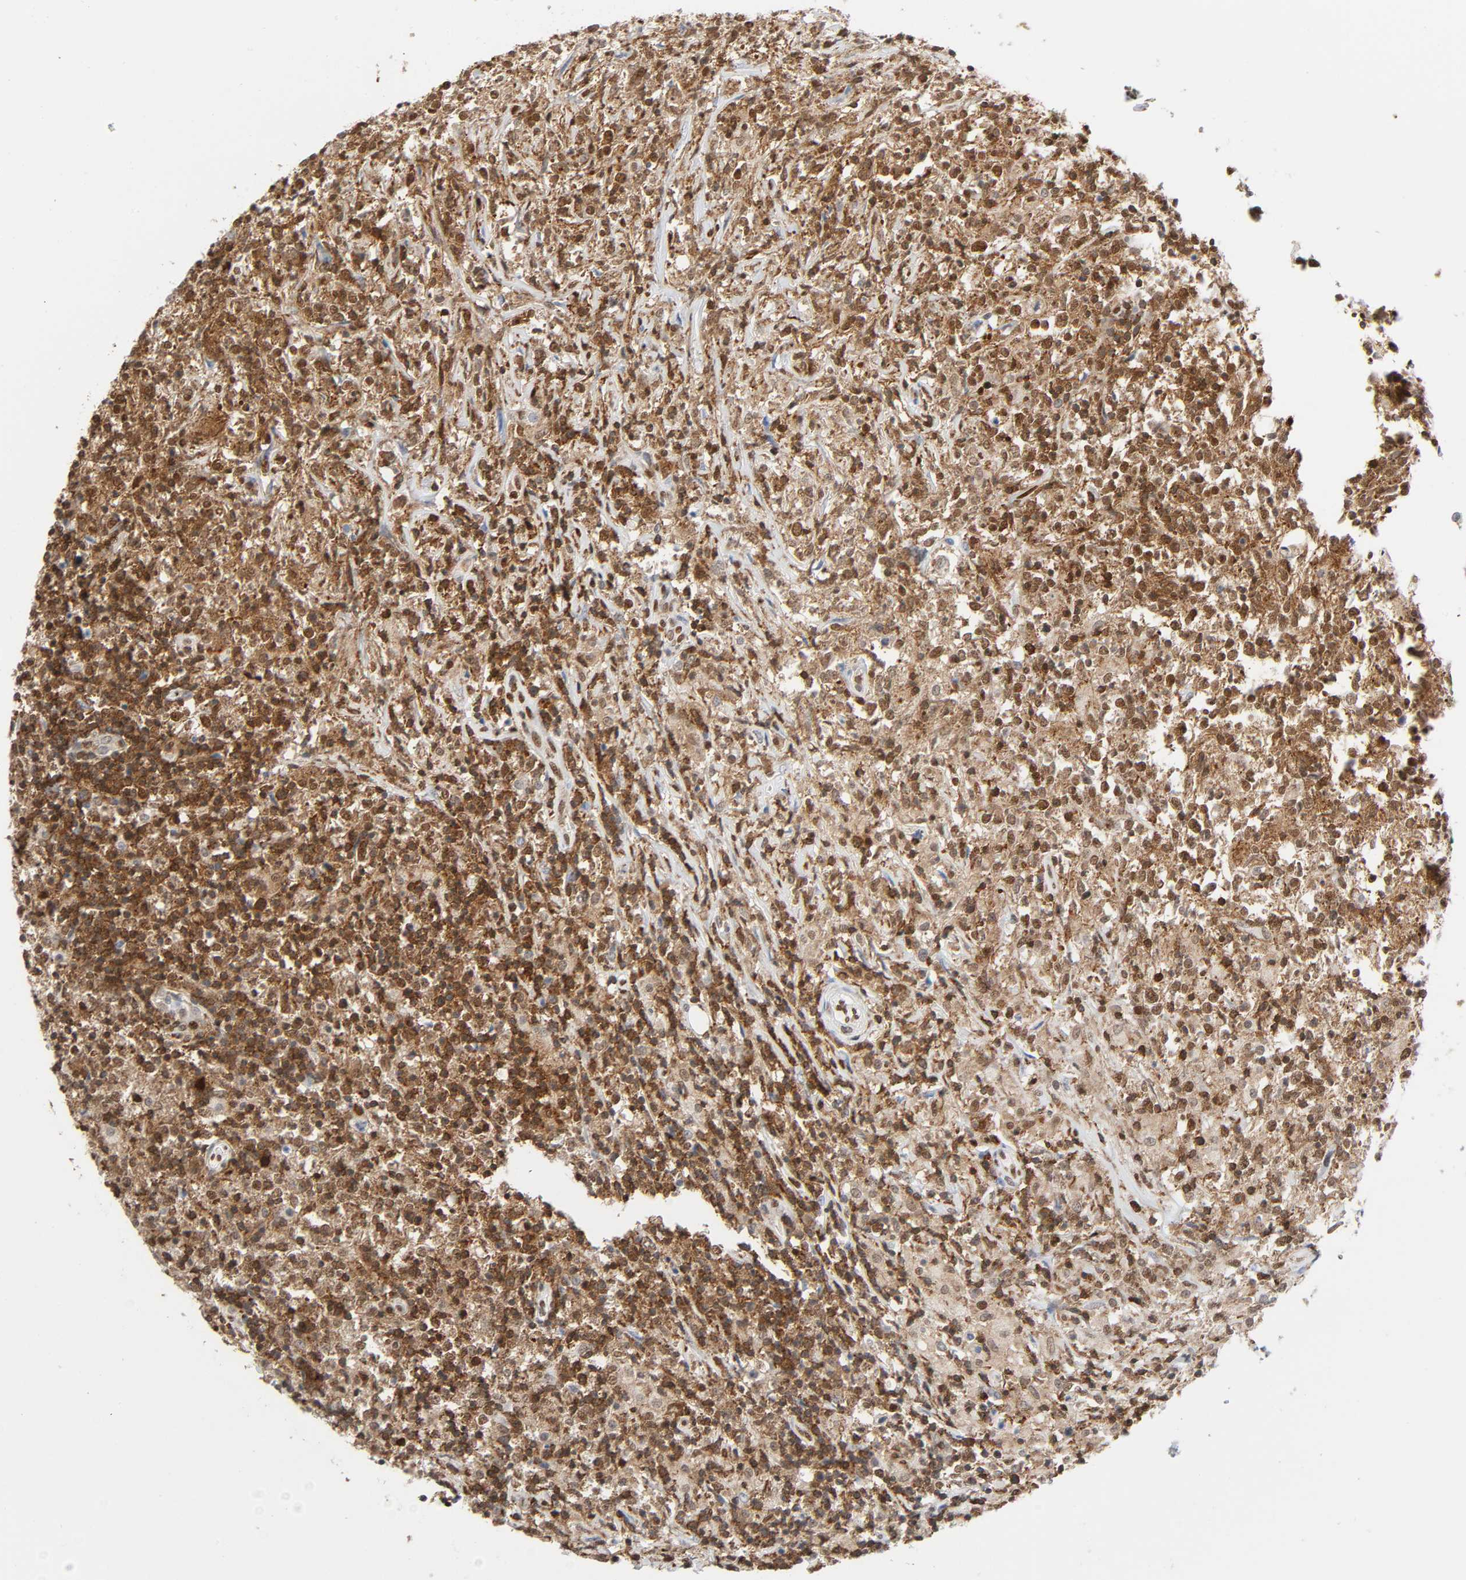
{"staining": {"intensity": "strong", "quantity": ">75%", "location": "cytoplasmic/membranous,nuclear"}, "tissue": "lymphoma", "cell_type": "Tumor cells", "image_type": "cancer", "snomed": [{"axis": "morphology", "description": "Malignant lymphoma, non-Hodgkin's type, High grade"}, {"axis": "topography", "description": "Lymph node"}], "caption": "An immunohistochemistry histopathology image of neoplastic tissue is shown. Protein staining in brown labels strong cytoplasmic/membranous and nuclear positivity in malignant lymphoma, non-Hodgkin's type (high-grade) within tumor cells.", "gene": "WAS", "patient": {"sex": "female", "age": 84}}